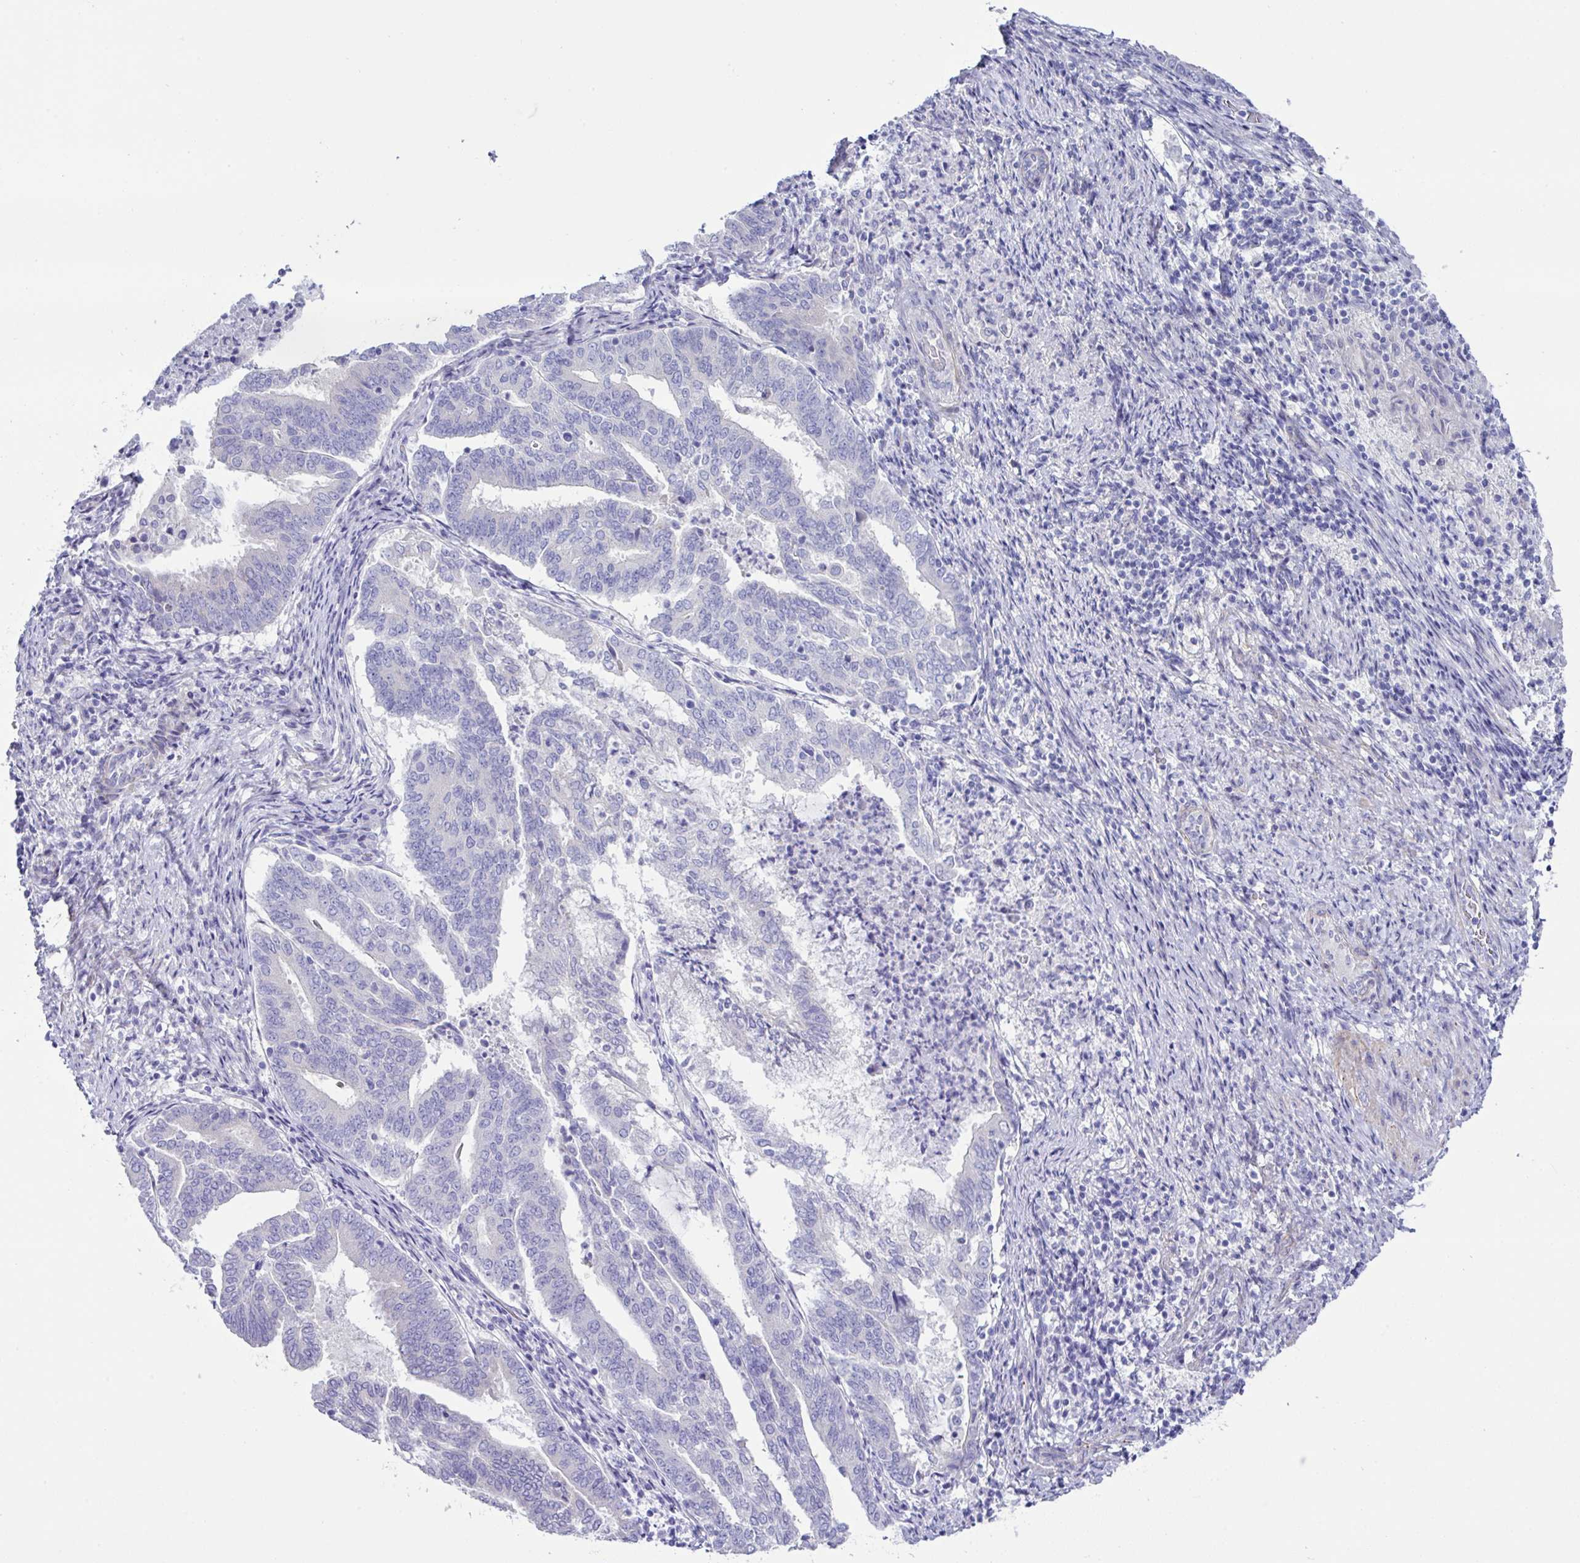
{"staining": {"intensity": "negative", "quantity": "none", "location": "none"}, "tissue": "endometrial cancer", "cell_type": "Tumor cells", "image_type": "cancer", "snomed": [{"axis": "morphology", "description": "Adenocarcinoma, NOS"}, {"axis": "topography", "description": "Endometrium"}], "caption": "This micrograph is of endometrial cancer stained with immunohistochemistry to label a protein in brown with the nuclei are counter-stained blue. There is no staining in tumor cells.", "gene": "MED11", "patient": {"sex": "female", "age": 80}}